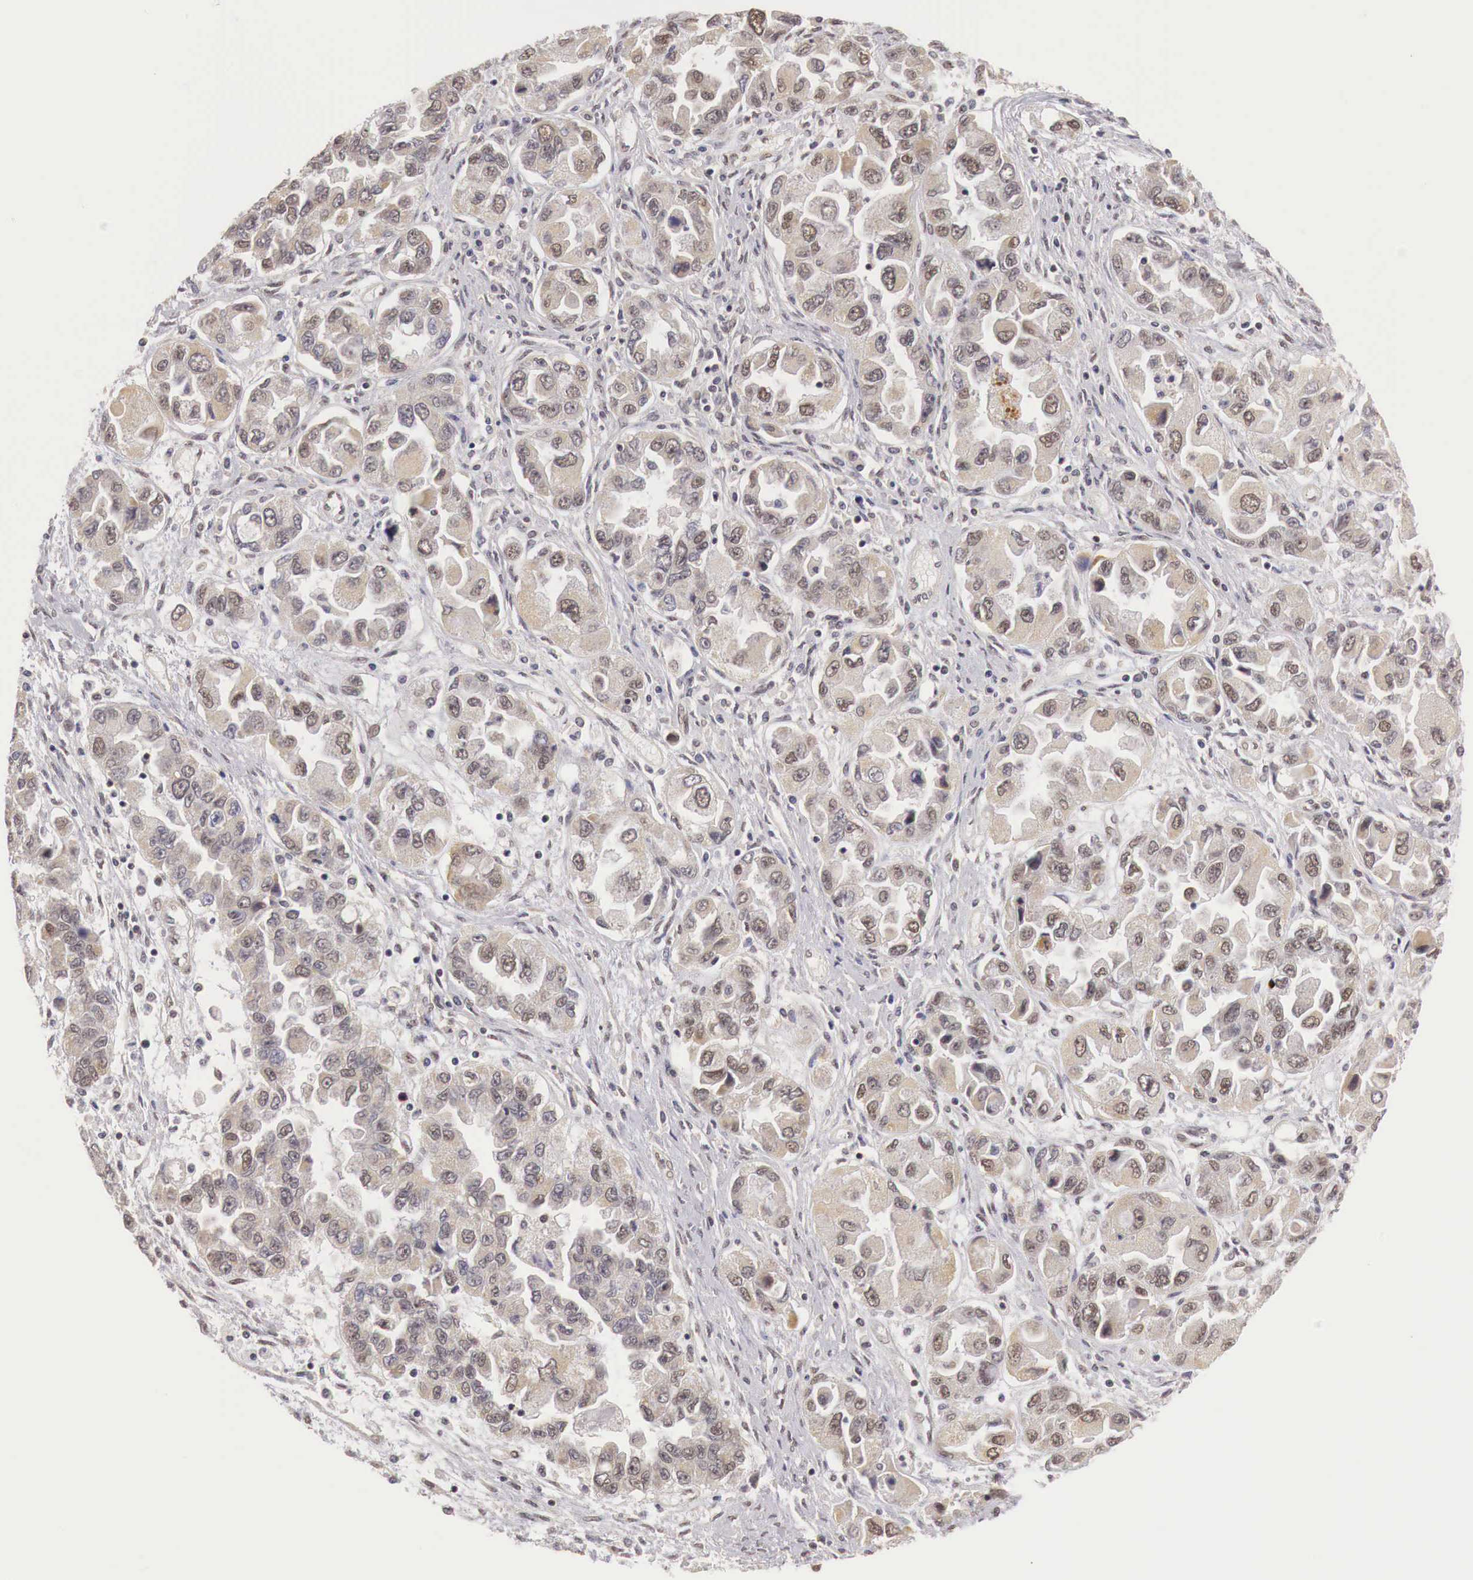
{"staining": {"intensity": "weak", "quantity": ">75%", "location": "cytoplasmic/membranous,nuclear"}, "tissue": "ovarian cancer", "cell_type": "Tumor cells", "image_type": "cancer", "snomed": [{"axis": "morphology", "description": "Cystadenocarcinoma, serous, NOS"}, {"axis": "topography", "description": "Ovary"}], "caption": "The image reveals staining of serous cystadenocarcinoma (ovarian), revealing weak cytoplasmic/membranous and nuclear protein positivity (brown color) within tumor cells.", "gene": "GPKOW", "patient": {"sex": "female", "age": 84}}